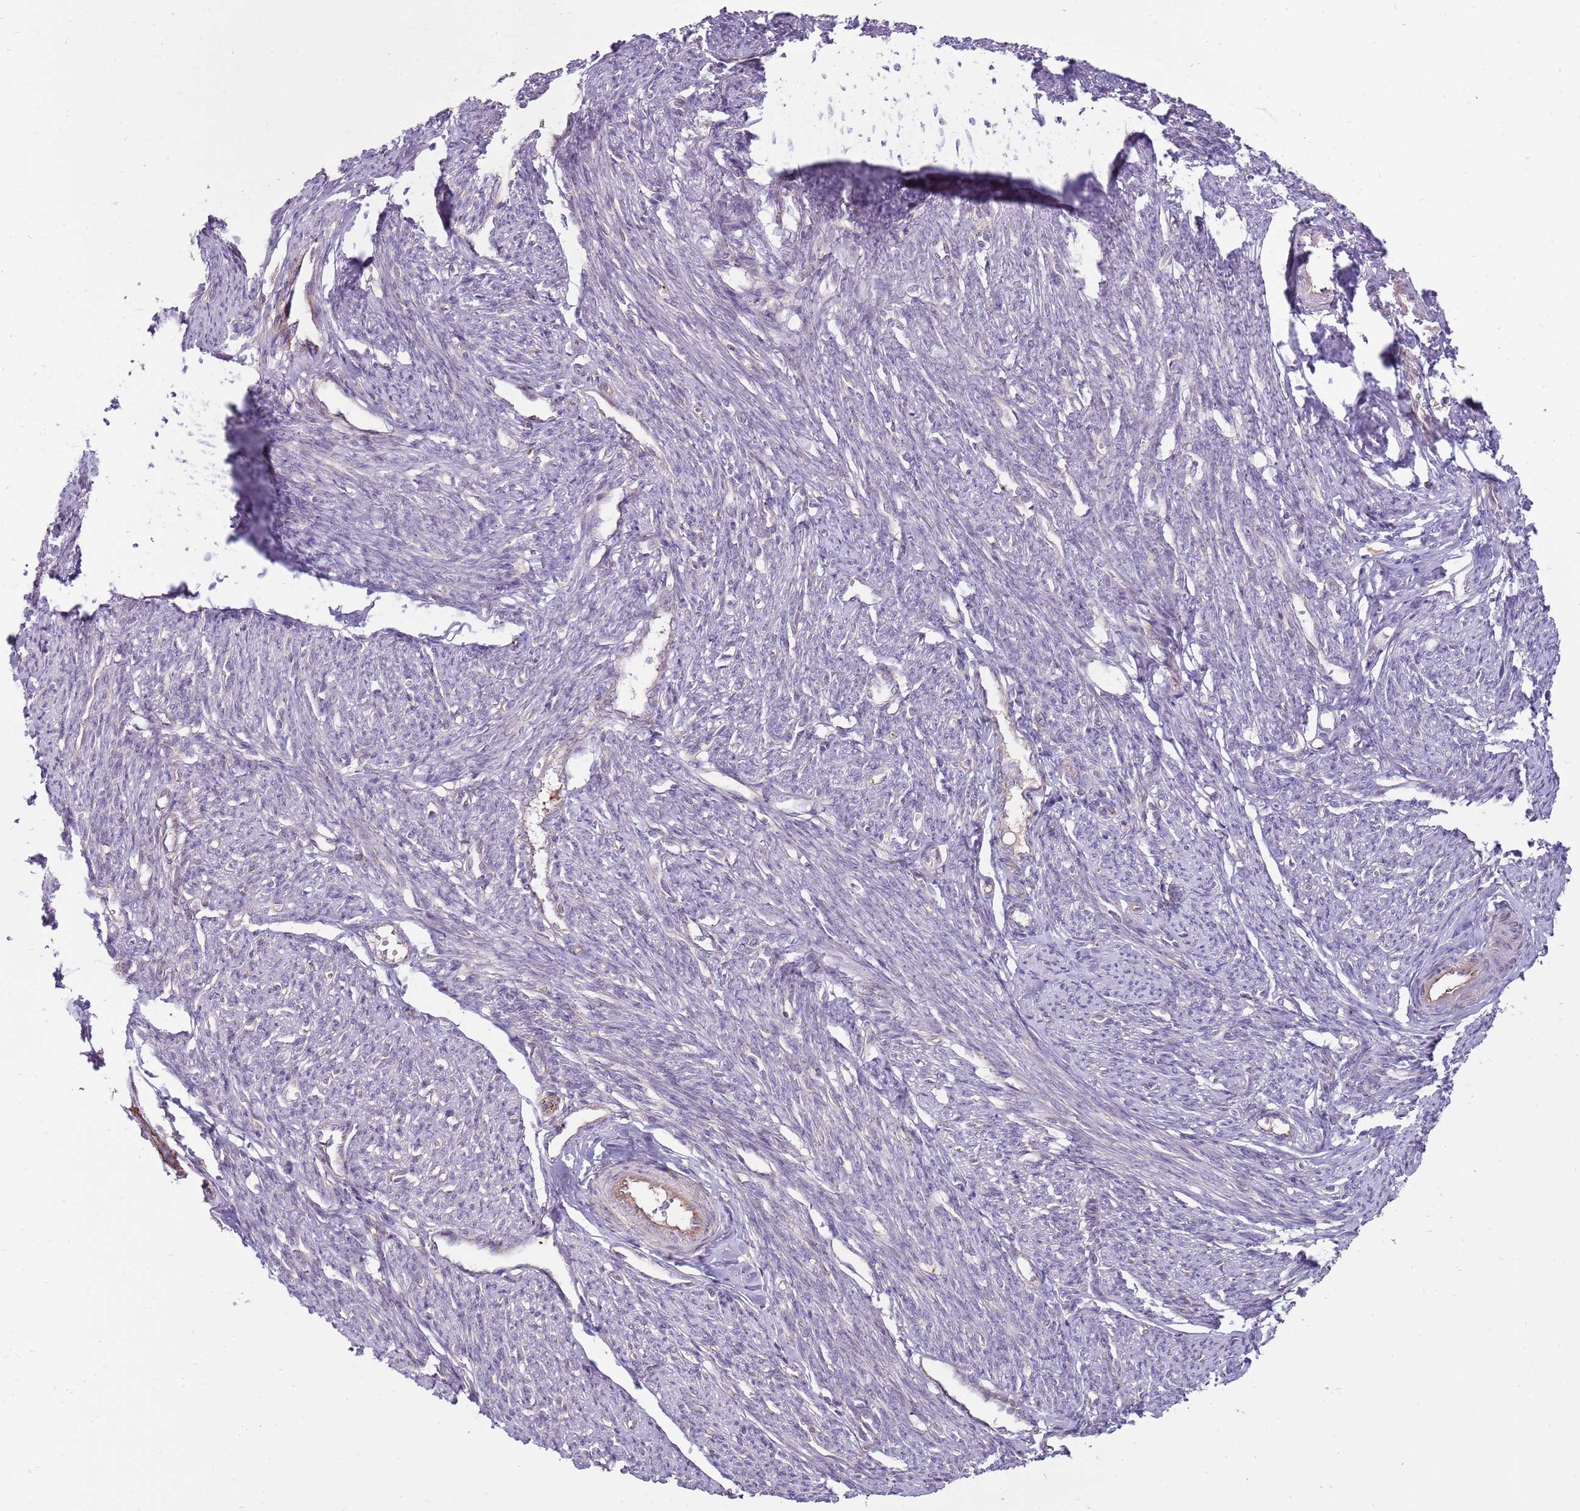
{"staining": {"intensity": "moderate", "quantity": "25%-75%", "location": "cytoplasmic/membranous"}, "tissue": "smooth muscle", "cell_type": "Smooth muscle cells", "image_type": "normal", "snomed": [{"axis": "morphology", "description": "Normal tissue, NOS"}, {"axis": "topography", "description": "Smooth muscle"}, {"axis": "topography", "description": "Uterus"}], "caption": "IHC of benign human smooth muscle shows medium levels of moderate cytoplasmic/membranous staining in about 25%-75% of smooth muscle cells.", "gene": "EMC1", "patient": {"sex": "female", "age": 59}}